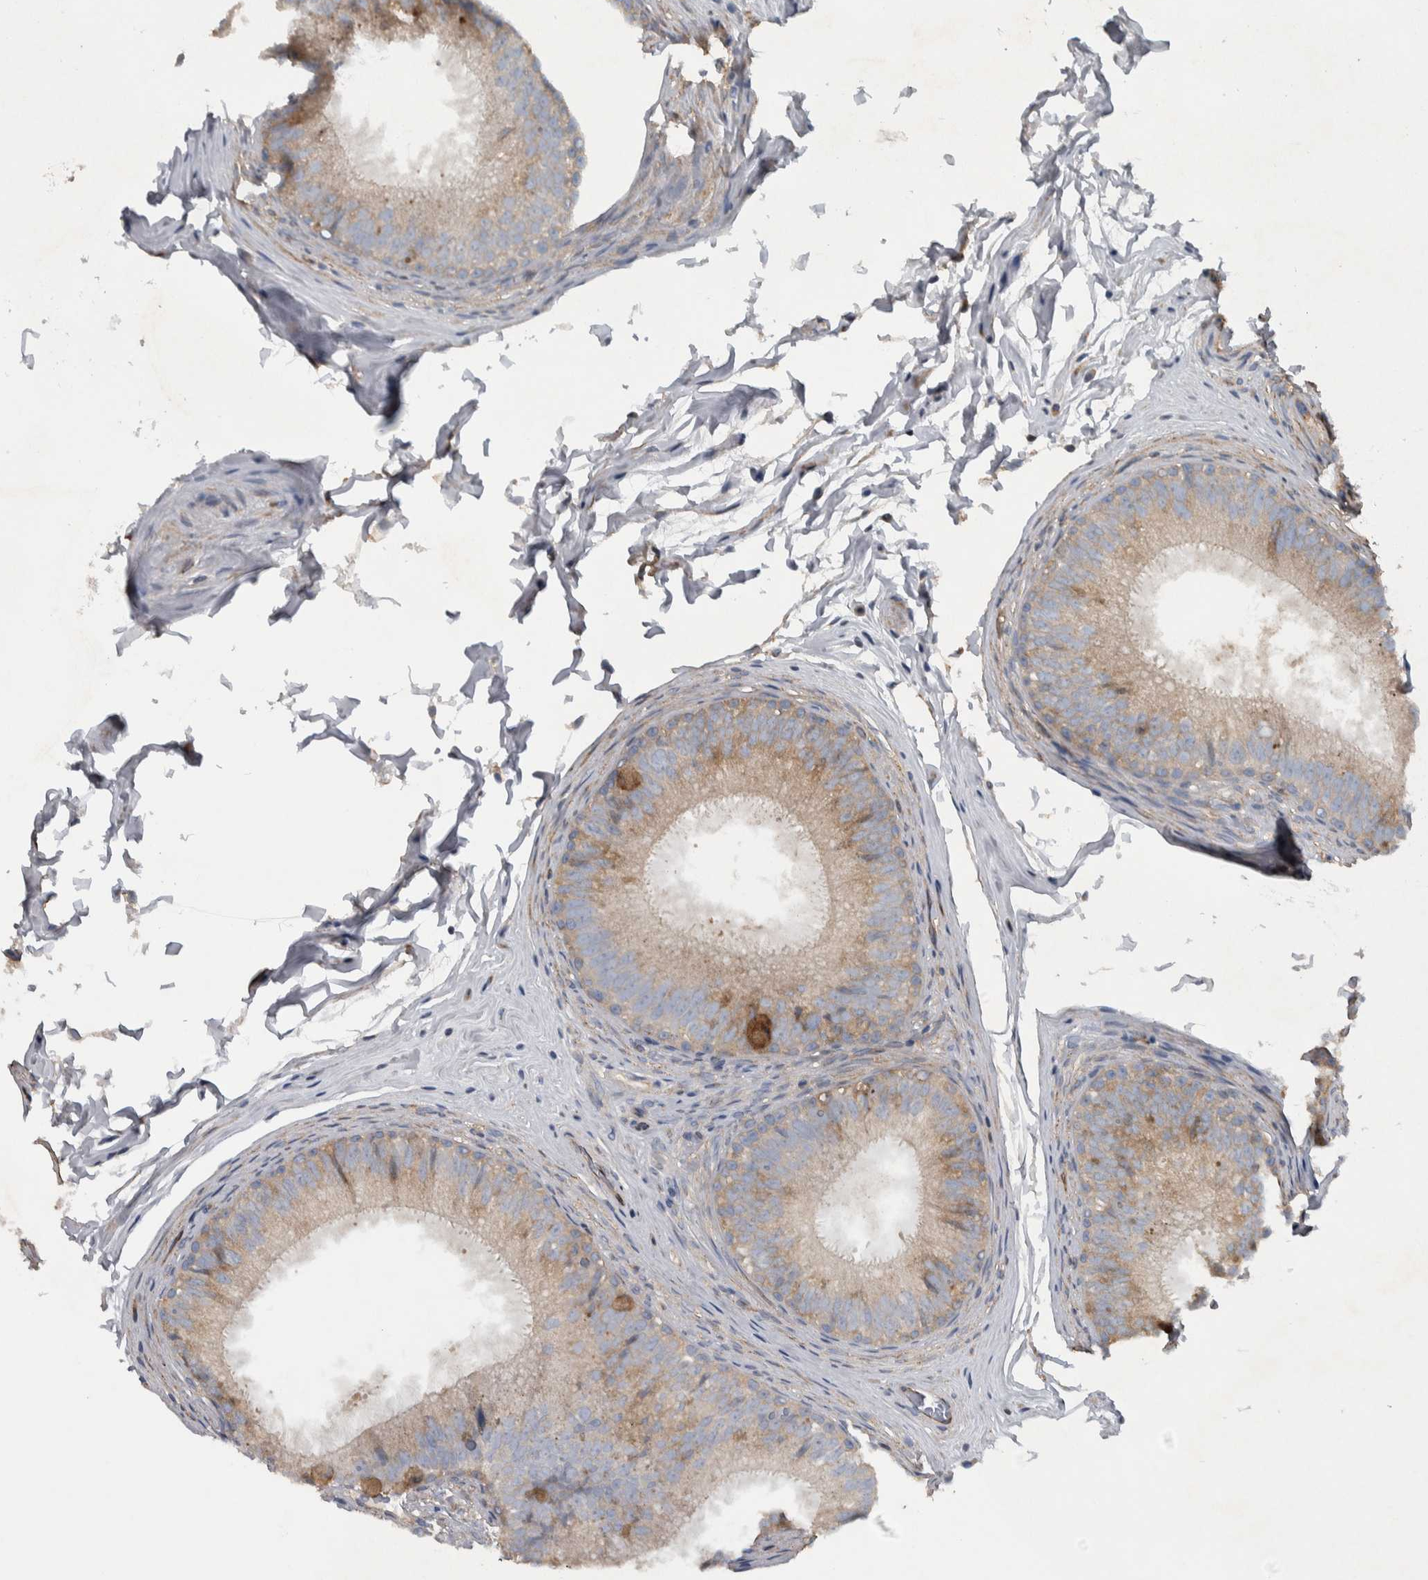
{"staining": {"intensity": "weak", "quantity": "25%-75%", "location": "cytoplasmic/membranous"}, "tissue": "epididymis", "cell_type": "Glandular cells", "image_type": "normal", "snomed": [{"axis": "morphology", "description": "Normal tissue, NOS"}, {"axis": "topography", "description": "Epididymis"}], "caption": "Immunohistochemistry photomicrograph of normal epididymis stained for a protein (brown), which displays low levels of weak cytoplasmic/membranous expression in approximately 25%-75% of glandular cells.", "gene": "NT5C2", "patient": {"sex": "male", "age": 32}}